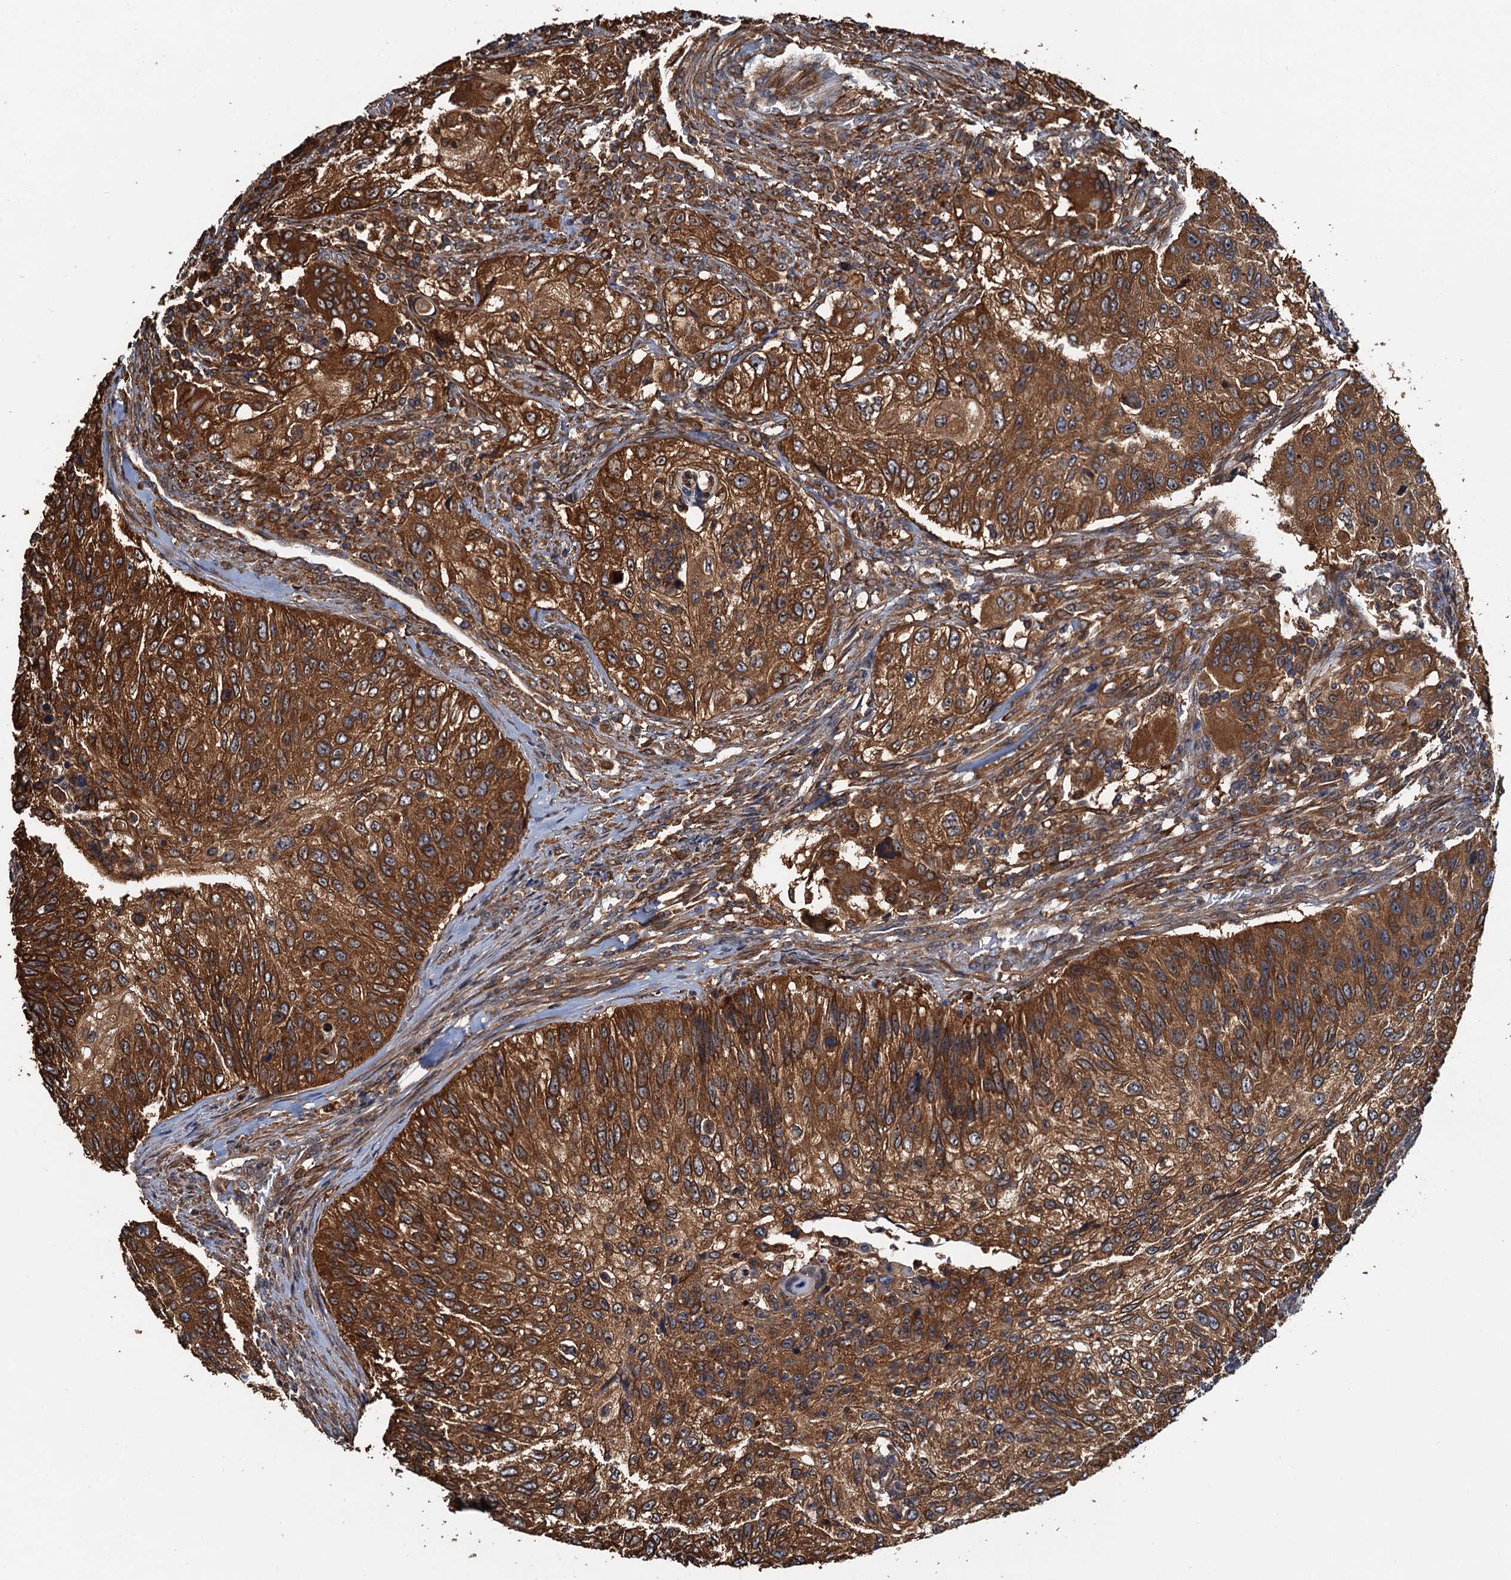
{"staining": {"intensity": "strong", "quantity": ">75%", "location": "cytoplasmic/membranous"}, "tissue": "urothelial cancer", "cell_type": "Tumor cells", "image_type": "cancer", "snomed": [{"axis": "morphology", "description": "Urothelial carcinoma, High grade"}, {"axis": "topography", "description": "Urinary bladder"}], "caption": "Strong cytoplasmic/membranous protein staining is seen in about >75% of tumor cells in urothelial cancer.", "gene": "USP6NL", "patient": {"sex": "female", "age": 60}}